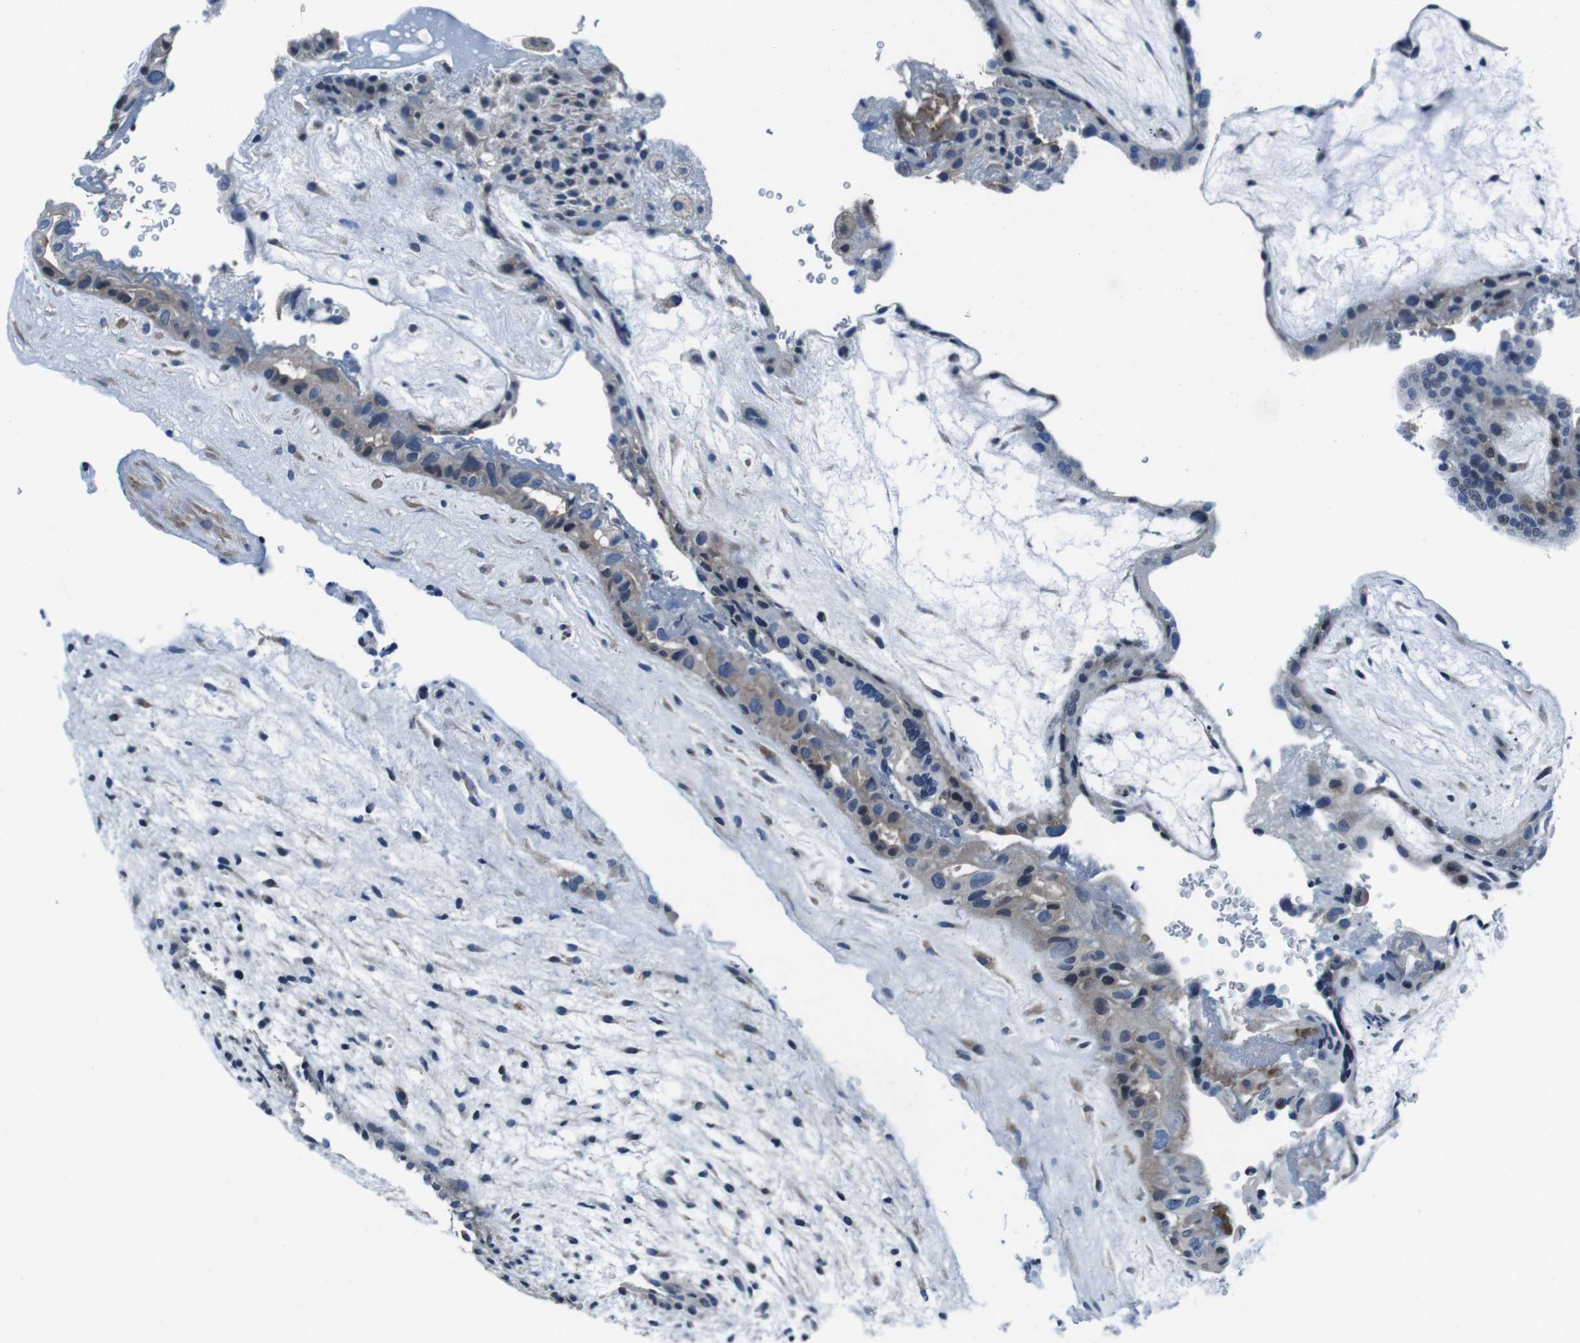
{"staining": {"intensity": "negative", "quantity": "none", "location": "none"}, "tissue": "placenta", "cell_type": "Decidual cells", "image_type": "normal", "snomed": [{"axis": "morphology", "description": "Normal tissue, NOS"}, {"axis": "topography", "description": "Placenta"}], "caption": "An immunohistochemistry (IHC) histopathology image of benign placenta is shown. There is no staining in decidual cells of placenta.", "gene": "KCNJ5", "patient": {"sex": "female", "age": 19}}